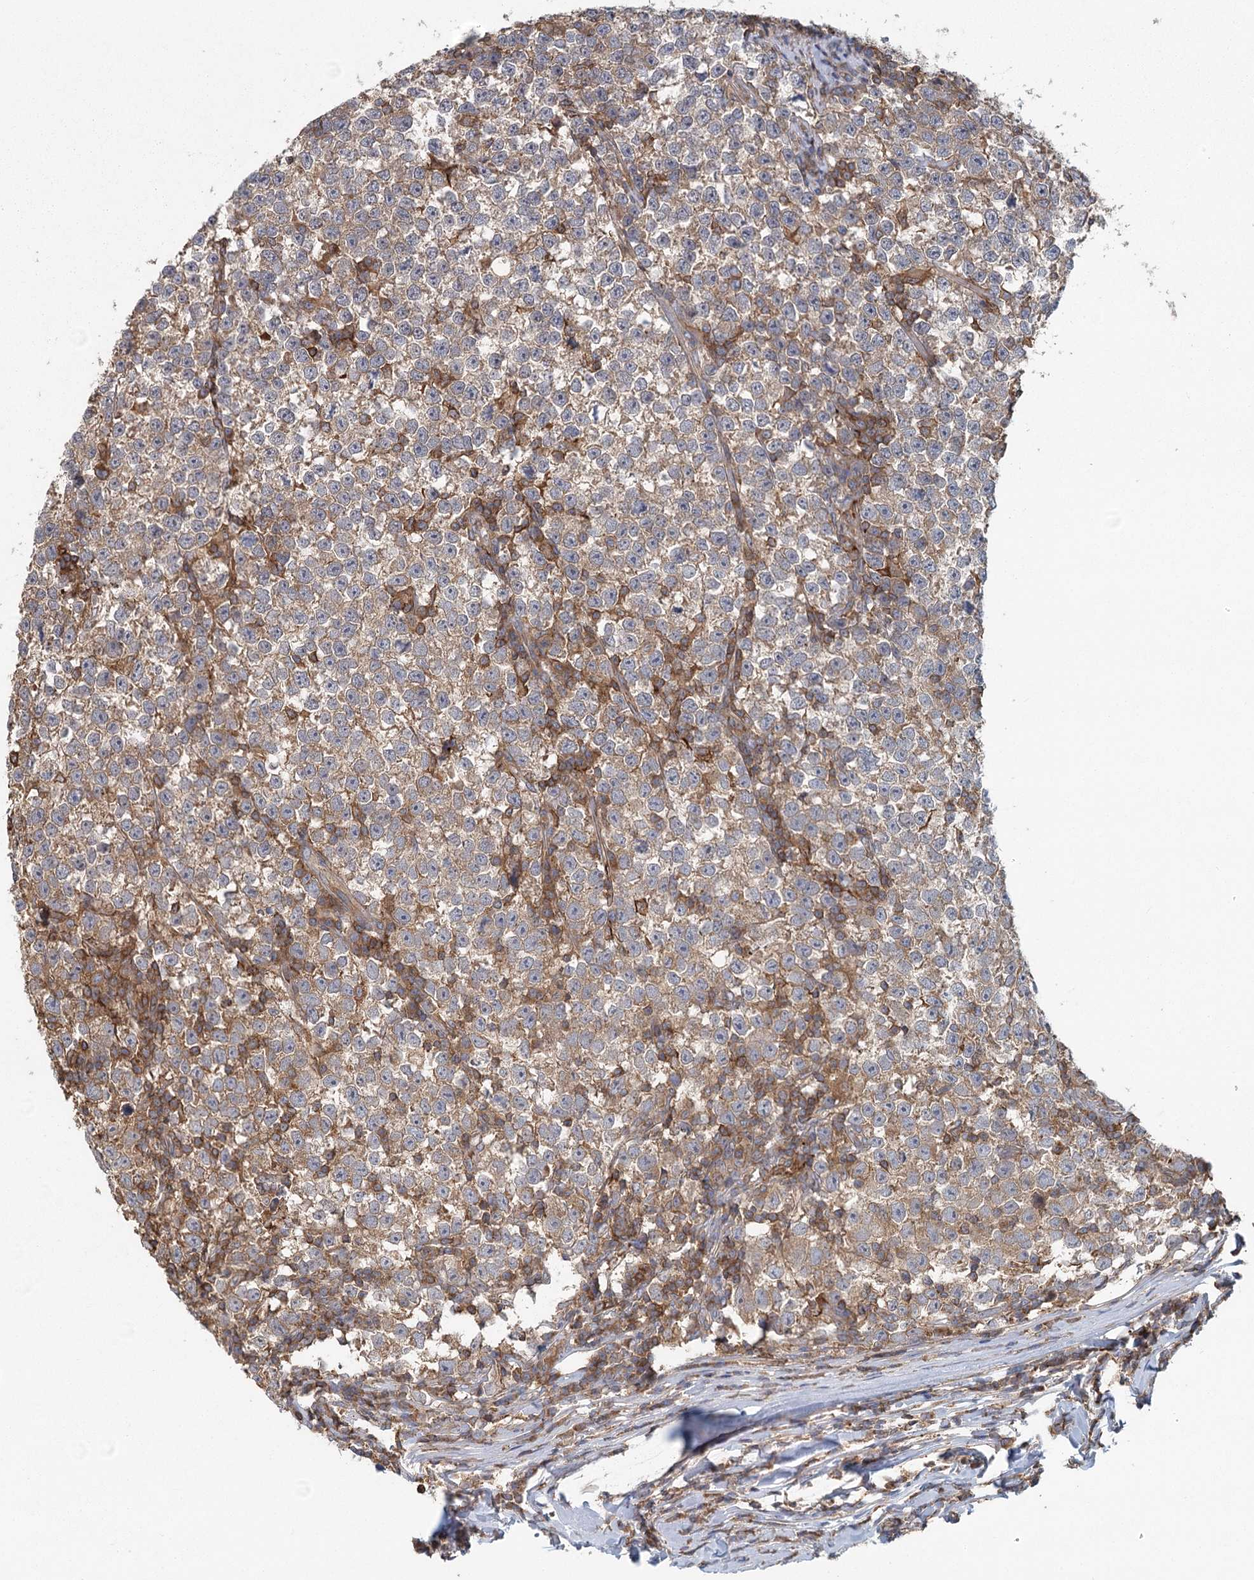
{"staining": {"intensity": "weak", "quantity": ">75%", "location": "cytoplasmic/membranous"}, "tissue": "testis cancer", "cell_type": "Tumor cells", "image_type": "cancer", "snomed": [{"axis": "morphology", "description": "Normal tissue, NOS"}, {"axis": "morphology", "description": "Seminoma, NOS"}, {"axis": "topography", "description": "Testis"}], "caption": "A brown stain highlights weak cytoplasmic/membranous staining of a protein in human testis cancer (seminoma) tumor cells.", "gene": "PLEKHA7", "patient": {"sex": "male", "age": 43}}